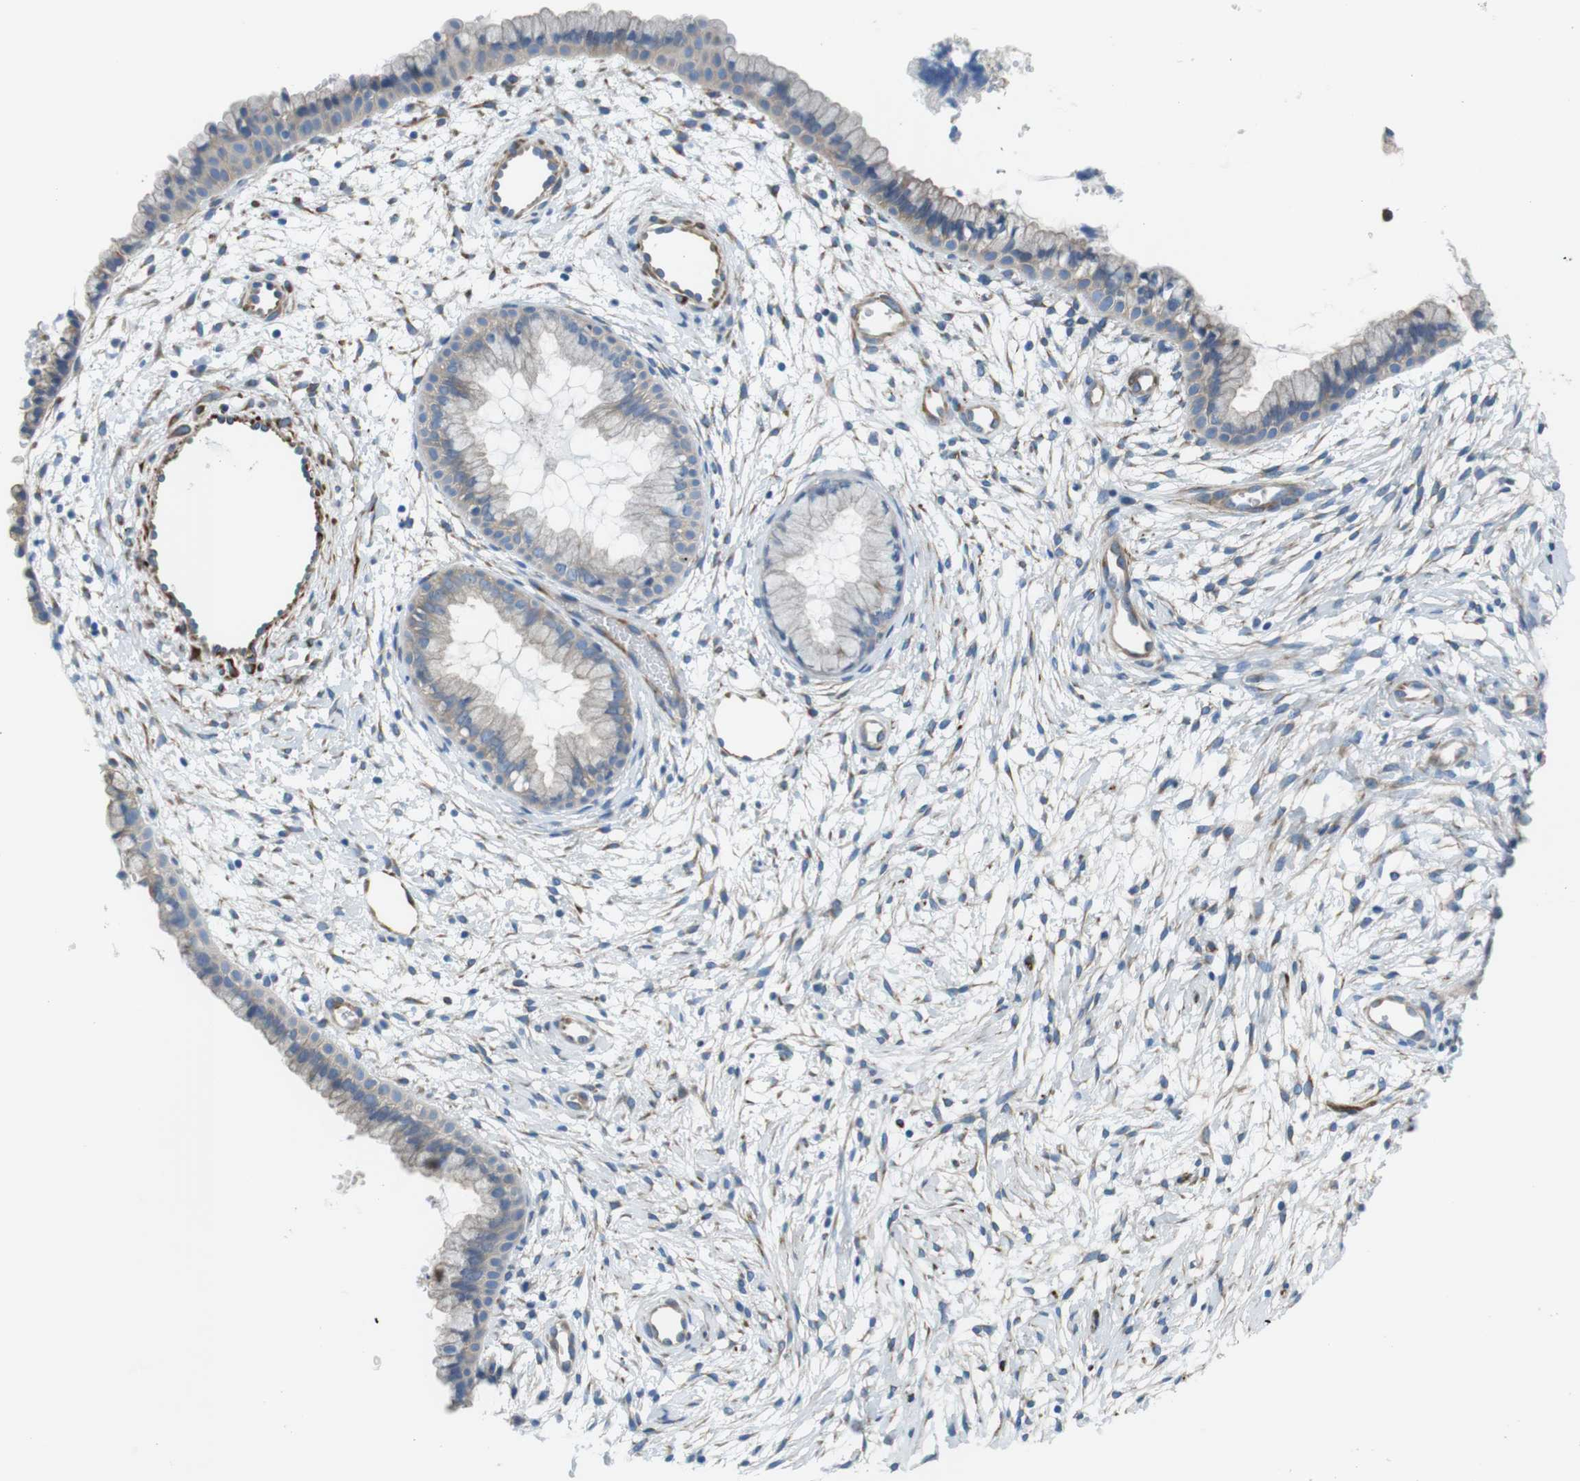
{"staining": {"intensity": "weak", "quantity": "25%-75%", "location": "cytoplasmic/membranous"}, "tissue": "cervix", "cell_type": "Glandular cells", "image_type": "normal", "snomed": [{"axis": "morphology", "description": "Normal tissue, NOS"}, {"axis": "topography", "description": "Cervix"}], "caption": "The micrograph displays a brown stain indicating the presence of a protein in the cytoplasmic/membranous of glandular cells in cervix. Nuclei are stained in blue.", "gene": "EMP2", "patient": {"sex": "female", "age": 39}}